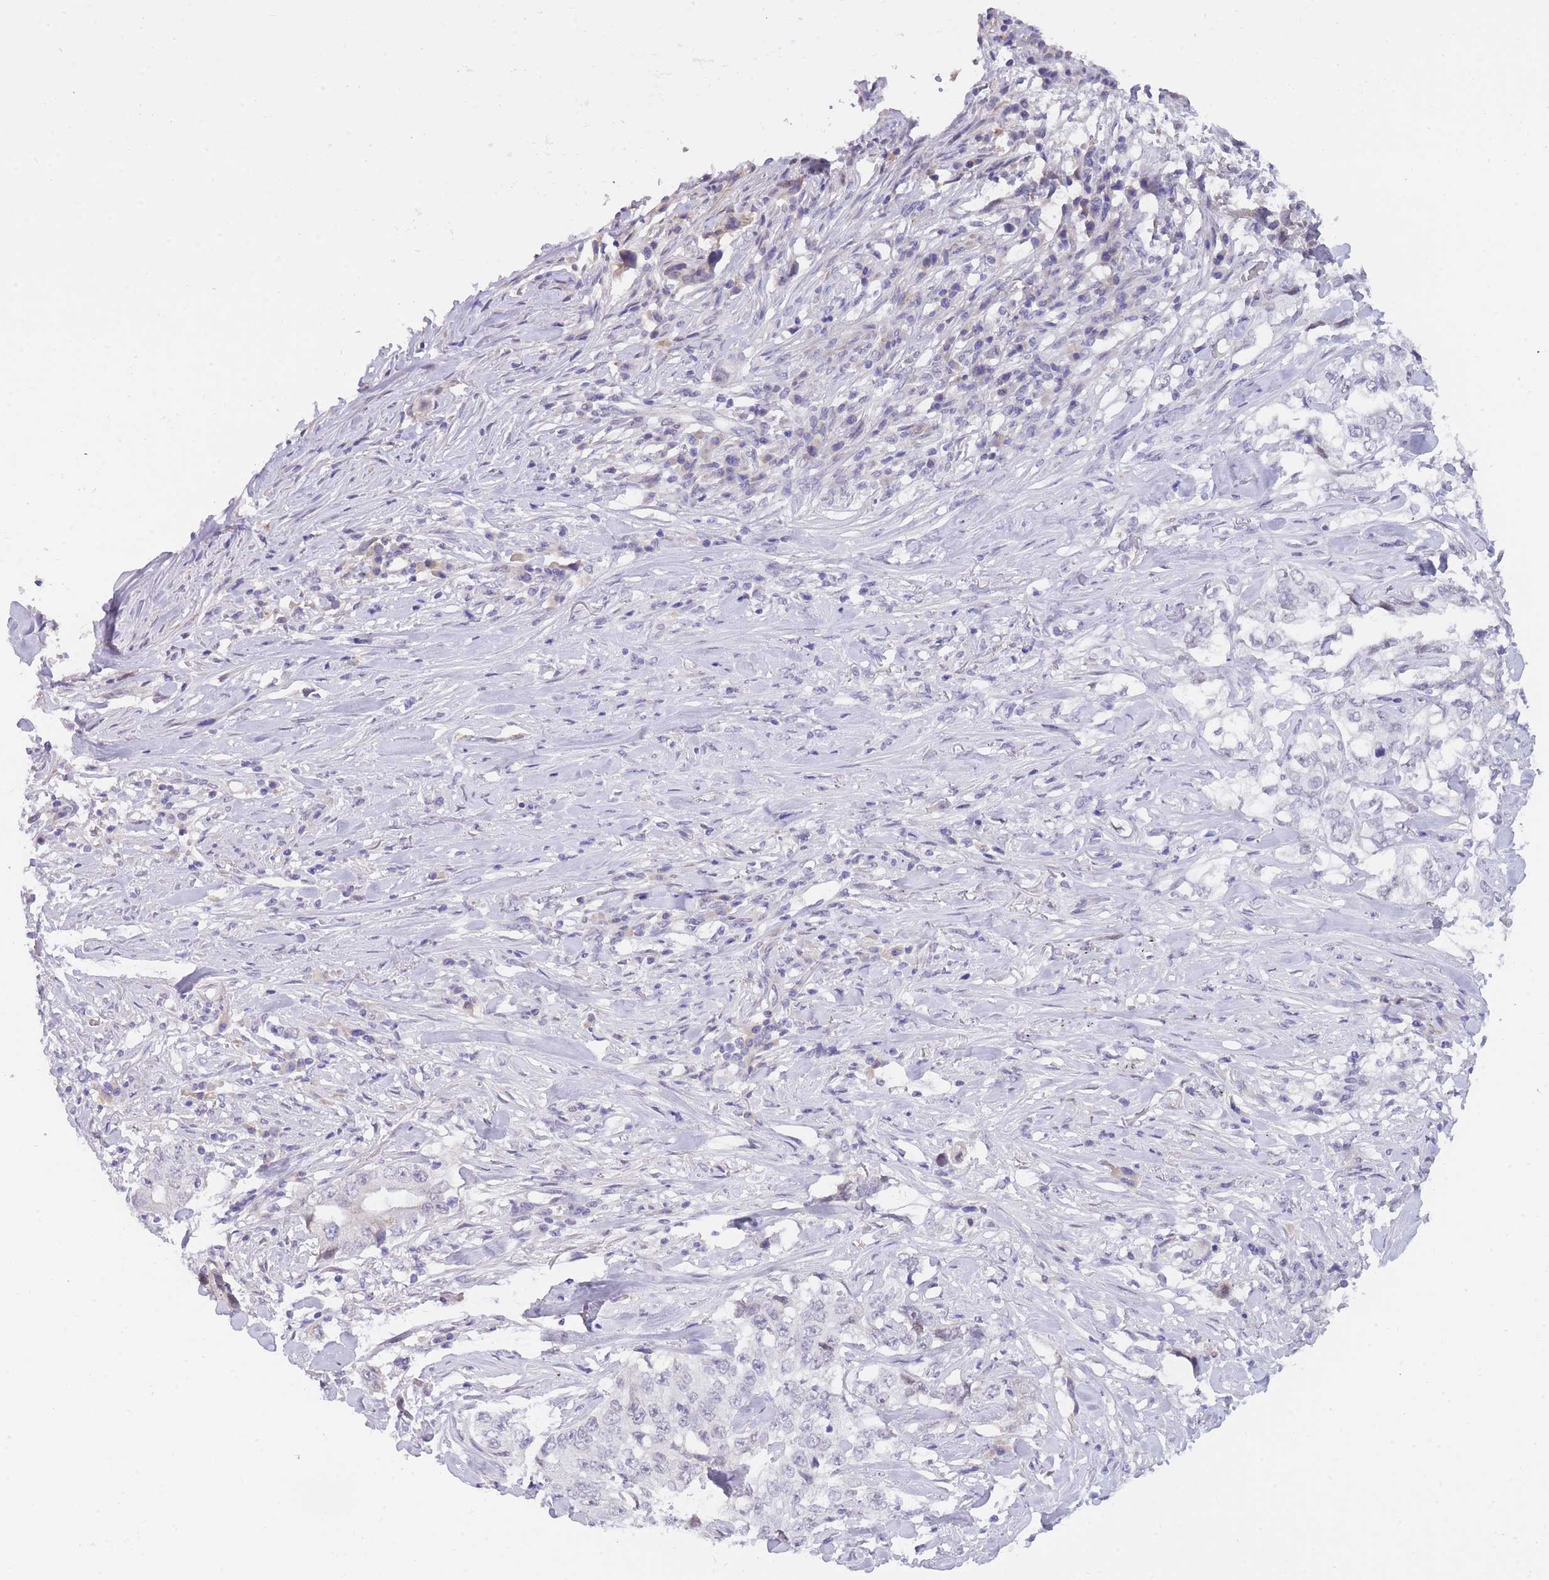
{"staining": {"intensity": "negative", "quantity": "none", "location": "none"}, "tissue": "lung cancer", "cell_type": "Tumor cells", "image_type": "cancer", "snomed": [{"axis": "morphology", "description": "Adenocarcinoma, NOS"}, {"axis": "topography", "description": "Lung"}], "caption": "Lung cancer stained for a protein using immunohistochemistry displays no positivity tumor cells.", "gene": "PRR23B", "patient": {"sex": "female", "age": 51}}